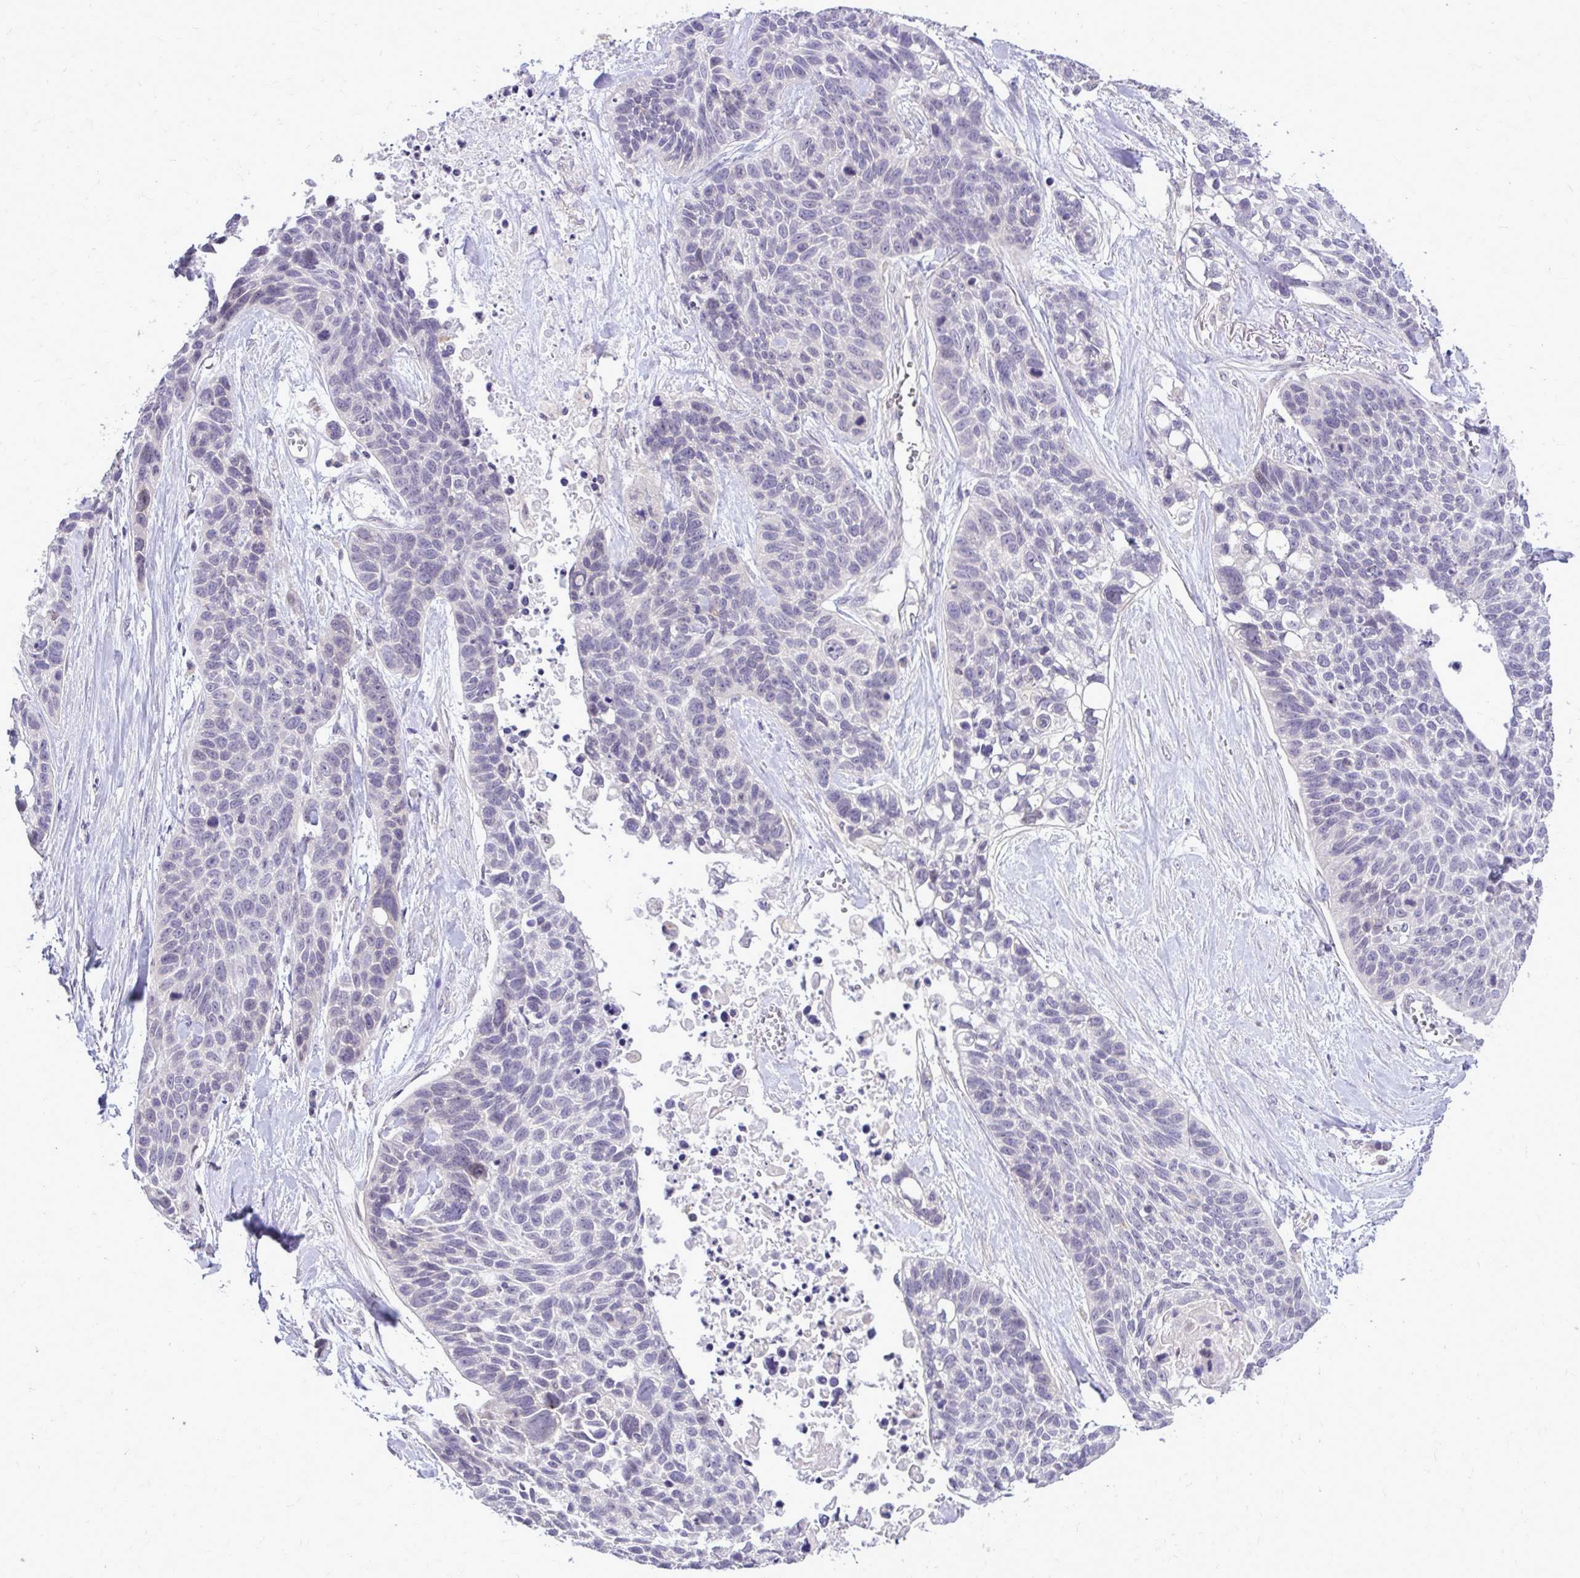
{"staining": {"intensity": "negative", "quantity": "none", "location": "none"}, "tissue": "lung cancer", "cell_type": "Tumor cells", "image_type": "cancer", "snomed": [{"axis": "morphology", "description": "Squamous cell carcinoma, NOS"}, {"axis": "topography", "description": "Lung"}], "caption": "Tumor cells show no significant positivity in lung cancer. (Stains: DAB immunohistochemistry with hematoxylin counter stain, Microscopy: brightfield microscopy at high magnification).", "gene": "DPY19L1", "patient": {"sex": "male", "age": 62}}